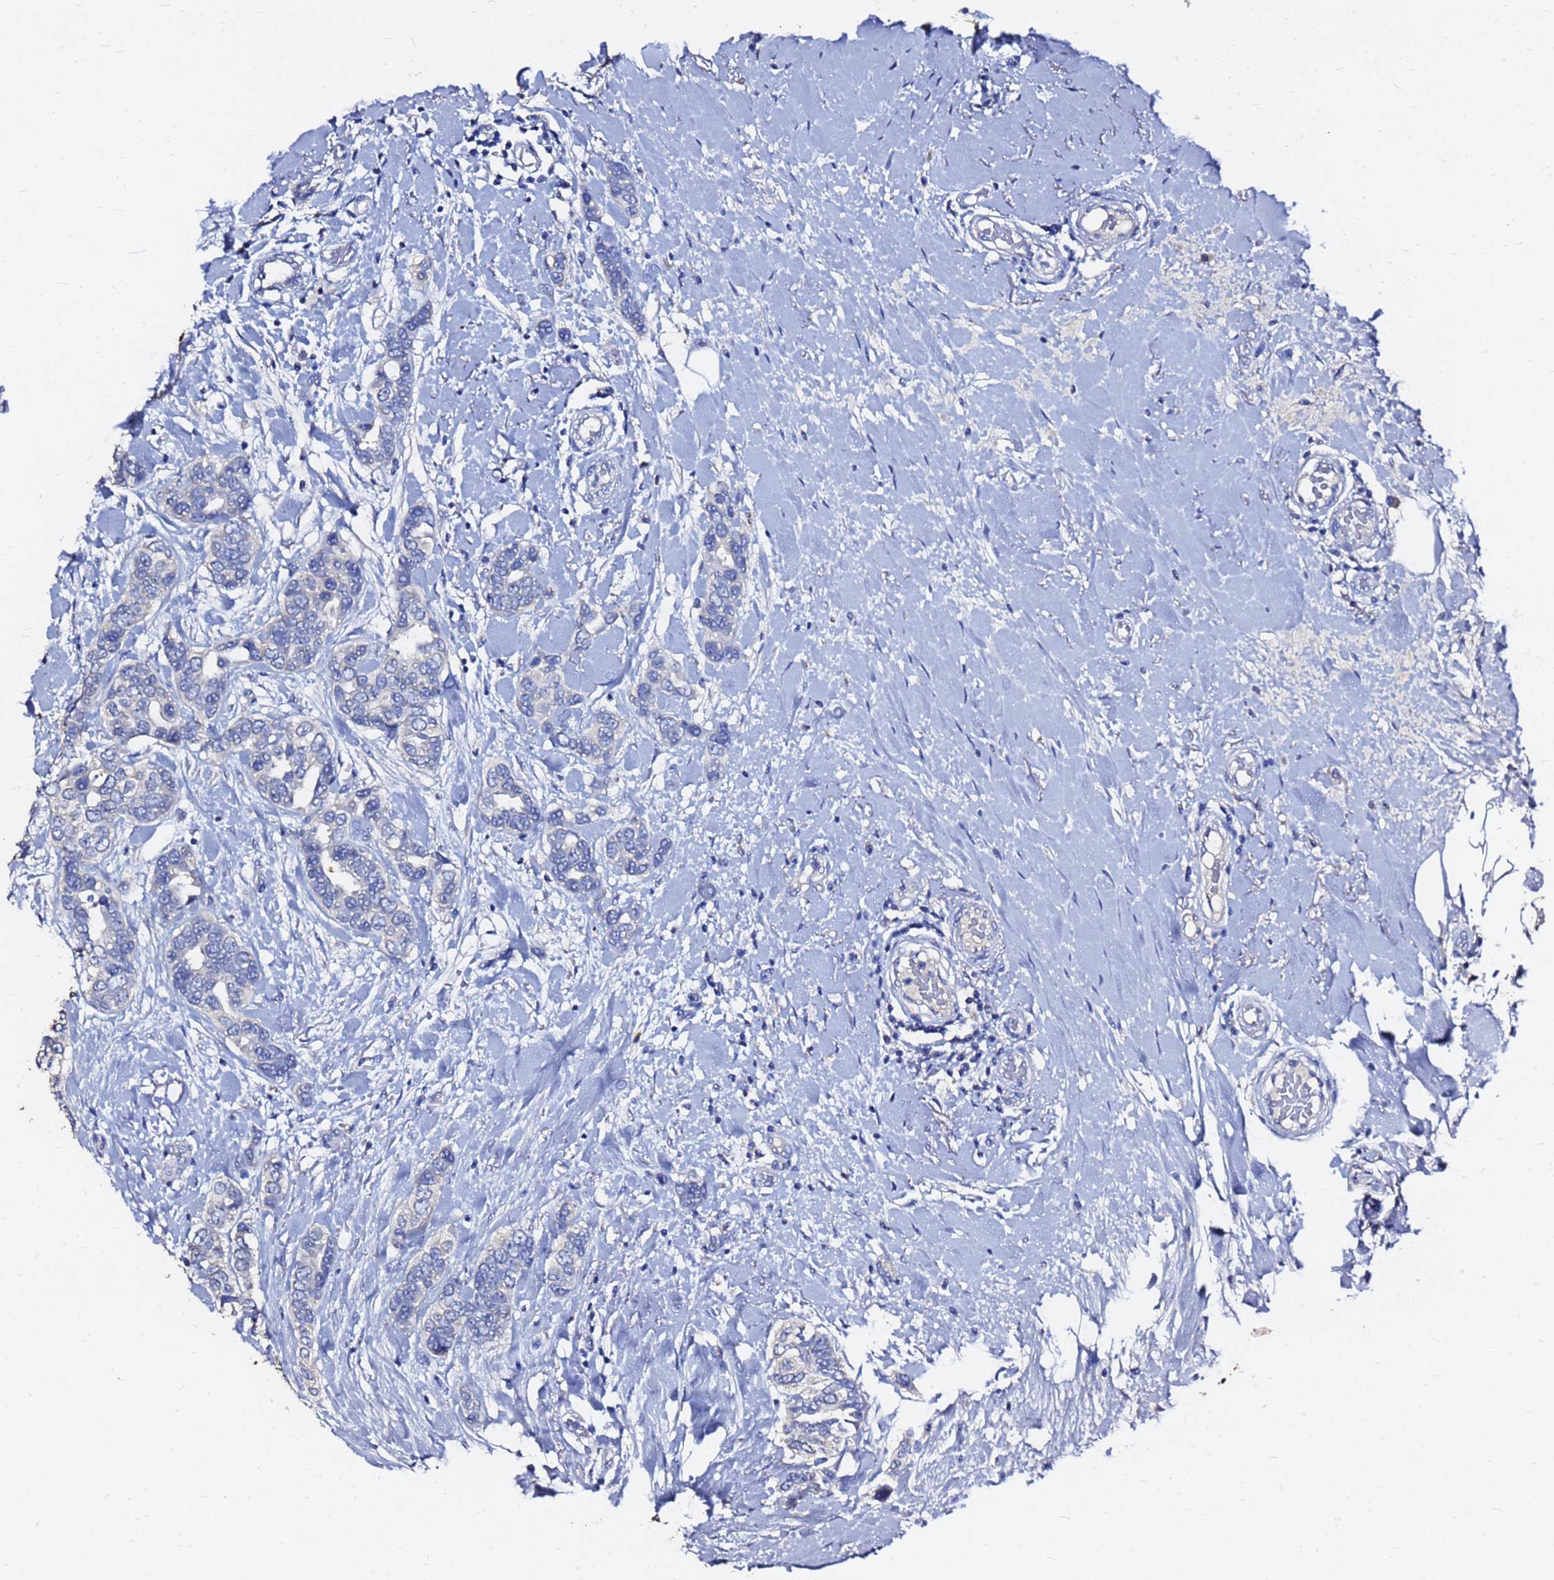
{"staining": {"intensity": "negative", "quantity": "none", "location": "none"}, "tissue": "breast cancer", "cell_type": "Tumor cells", "image_type": "cancer", "snomed": [{"axis": "morphology", "description": "Lobular carcinoma"}, {"axis": "topography", "description": "Breast"}], "caption": "Immunohistochemistry (IHC) of human breast cancer (lobular carcinoma) shows no positivity in tumor cells.", "gene": "FAM183A", "patient": {"sex": "female", "age": 51}}